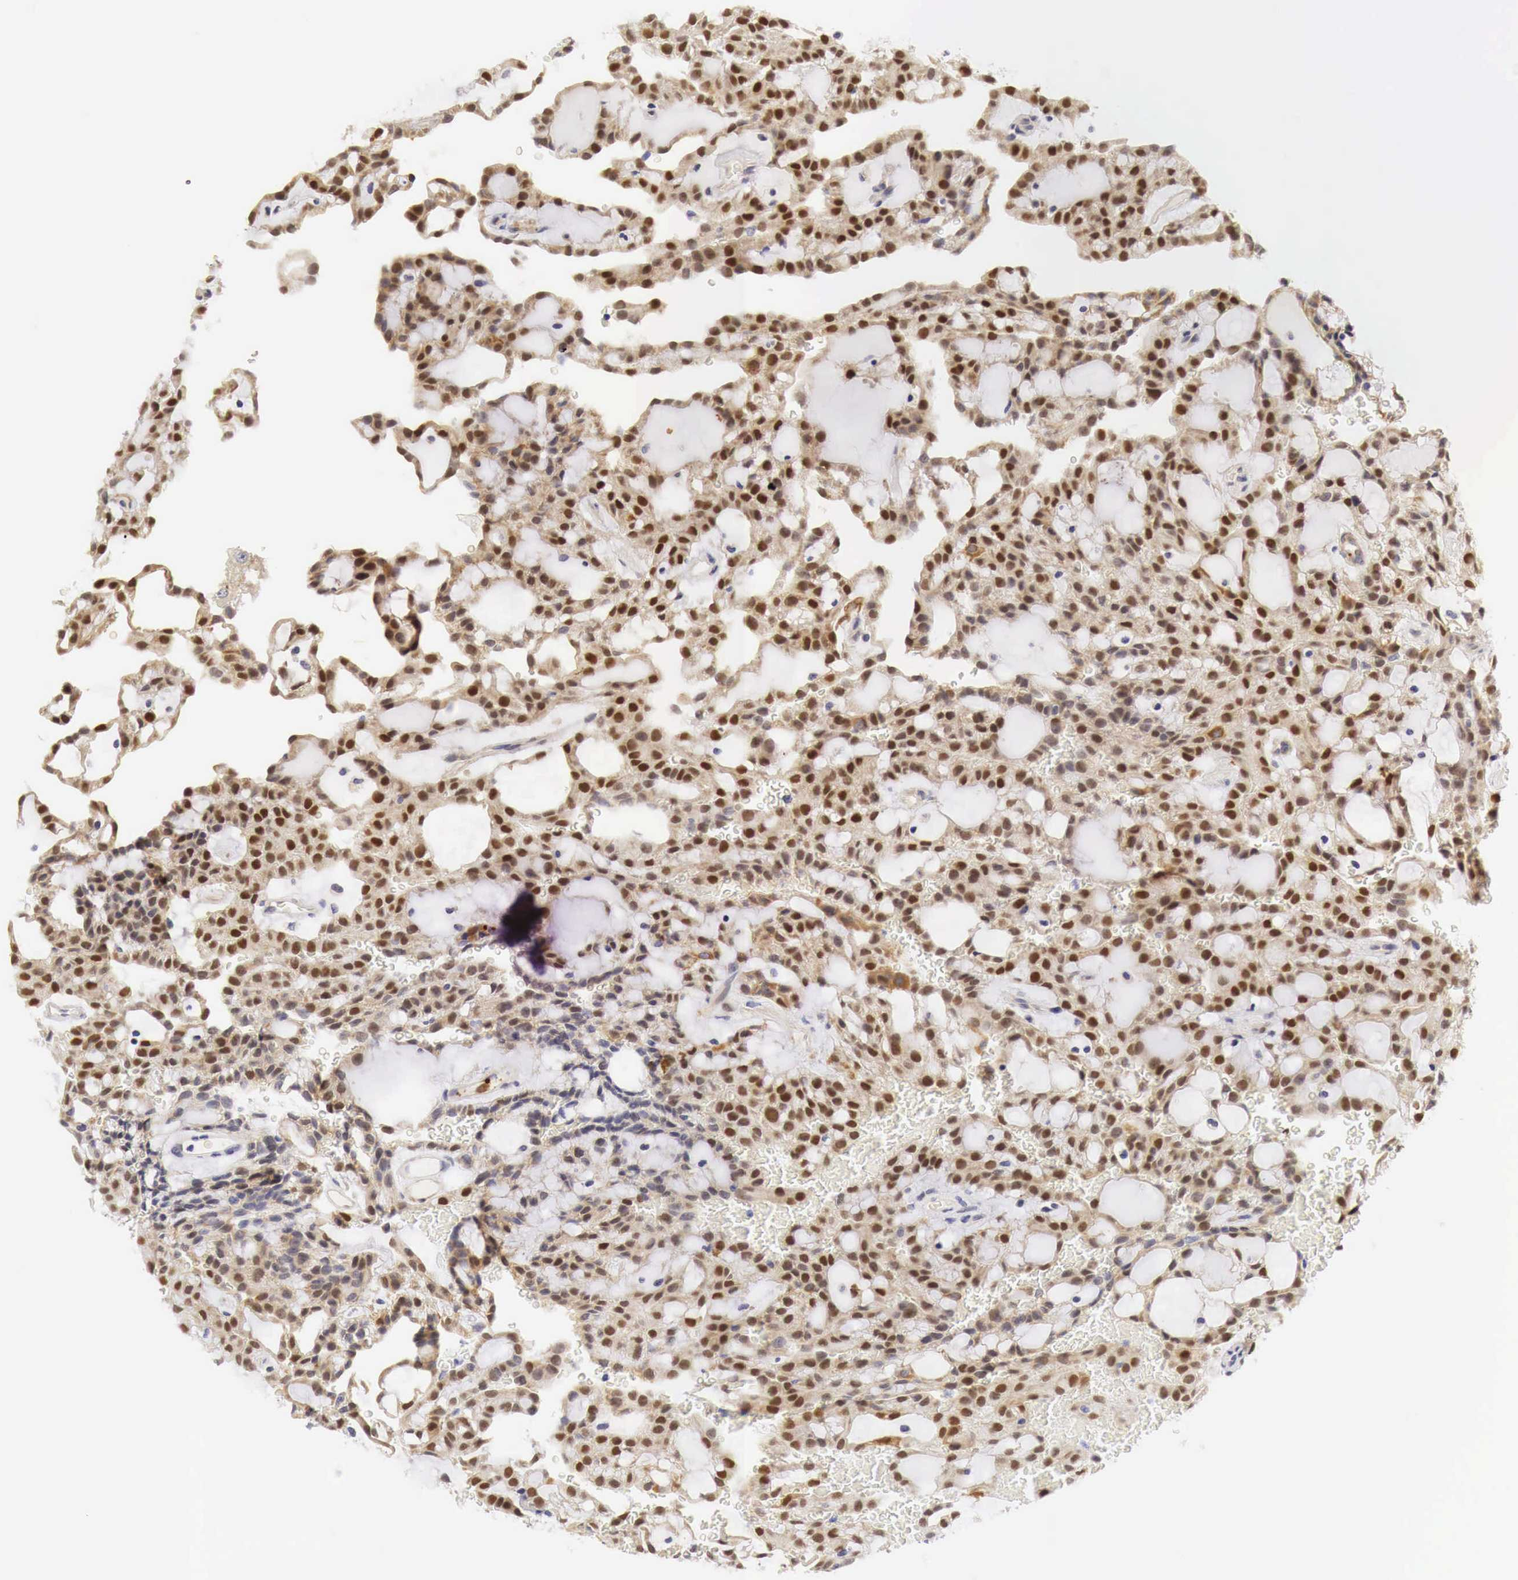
{"staining": {"intensity": "weak", "quantity": "25%-75%", "location": "cytoplasmic/membranous"}, "tissue": "renal cancer", "cell_type": "Tumor cells", "image_type": "cancer", "snomed": [{"axis": "morphology", "description": "Adenocarcinoma, NOS"}, {"axis": "topography", "description": "Kidney"}], "caption": "A brown stain labels weak cytoplasmic/membranous staining of a protein in renal adenocarcinoma tumor cells.", "gene": "CASP3", "patient": {"sex": "male", "age": 63}}